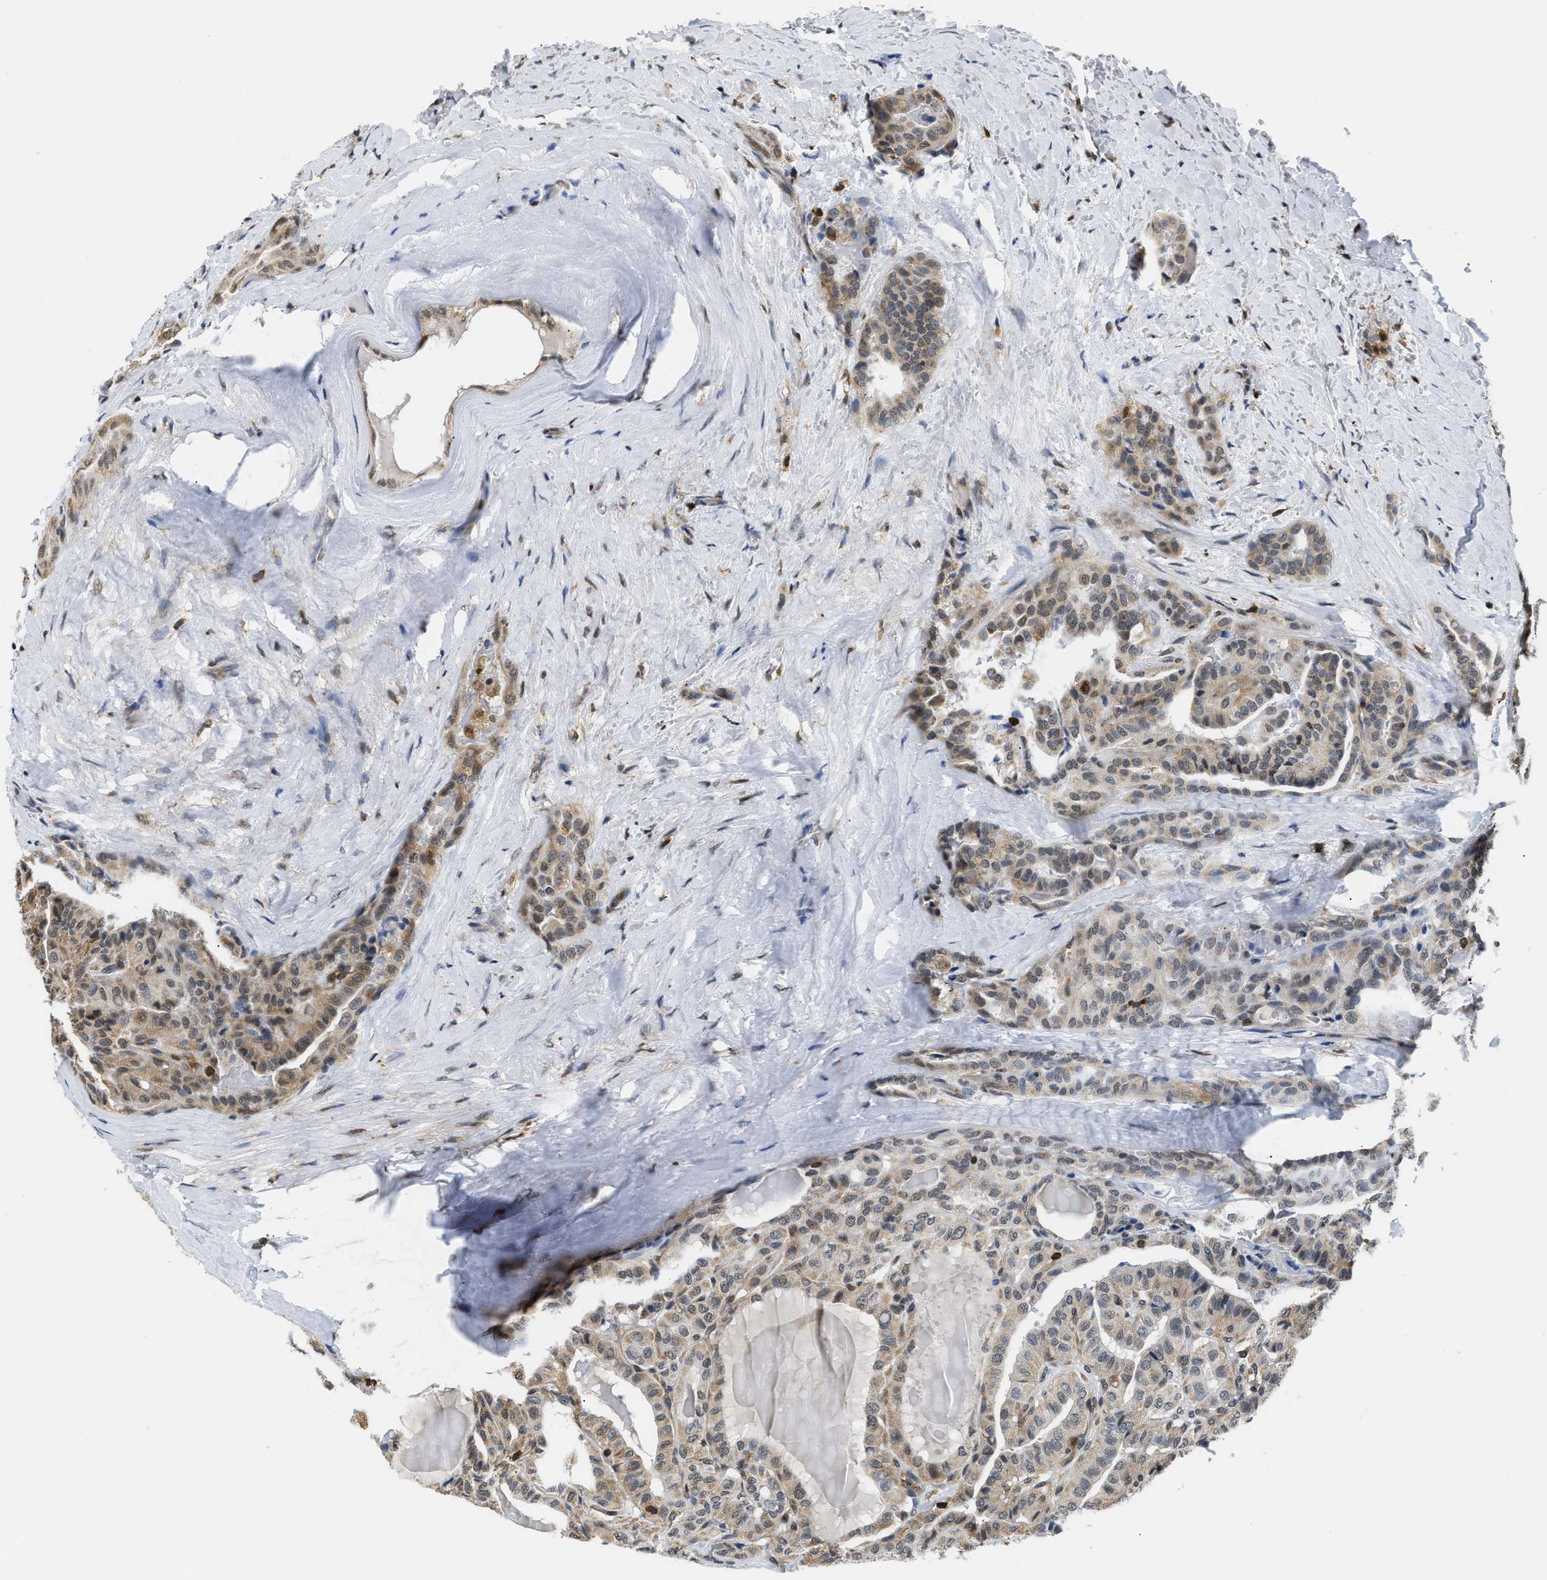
{"staining": {"intensity": "weak", "quantity": ">75%", "location": "cytoplasmic/membranous,nuclear"}, "tissue": "thyroid cancer", "cell_type": "Tumor cells", "image_type": "cancer", "snomed": [{"axis": "morphology", "description": "Papillary adenocarcinoma, NOS"}, {"axis": "topography", "description": "Thyroid gland"}], "caption": "DAB immunohistochemical staining of thyroid cancer (papillary adenocarcinoma) displays weak cytoplasmic/membranous and nuclear protein staining in approximately >75% of tumor cells.", "gene": "STK10", "patient": {"sex": "male", "age": 77}}